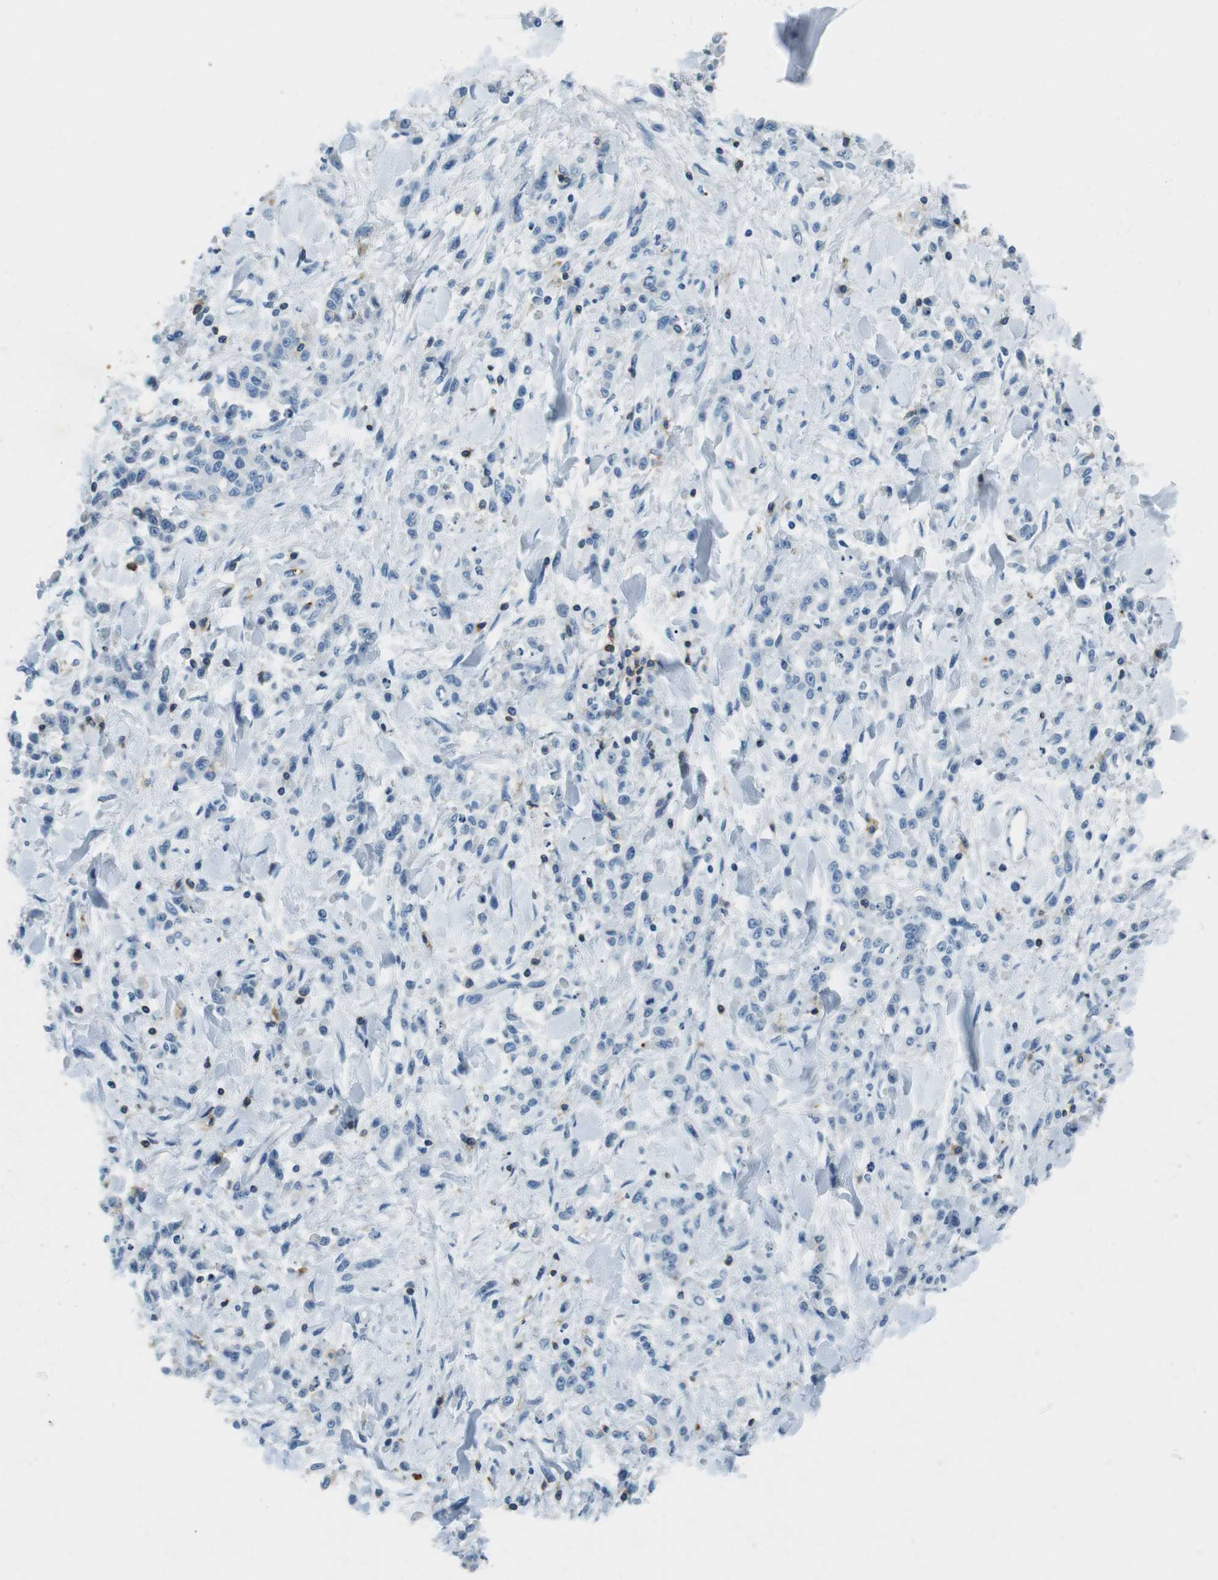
{"staining": {"intensity": "negative", "quantity": "none", "location": "none"}, "tissue": "stomach cancer", "cell_type": "Tumor cells", "image_type": "cancer", "snomed": [{"axis": "morphology", "description": "Normal tissue, NOS"}, {"axis": "morphology", "description": "Adenocarcinoma, NOS"}, {"axis": "topography", "description": "Stomach"}], "caption": "The histopathology image reveals no significant staining in tumor cells of stomach cancer.", "gene": "LAT", "patient": {"sex": "male", "age": 82}}